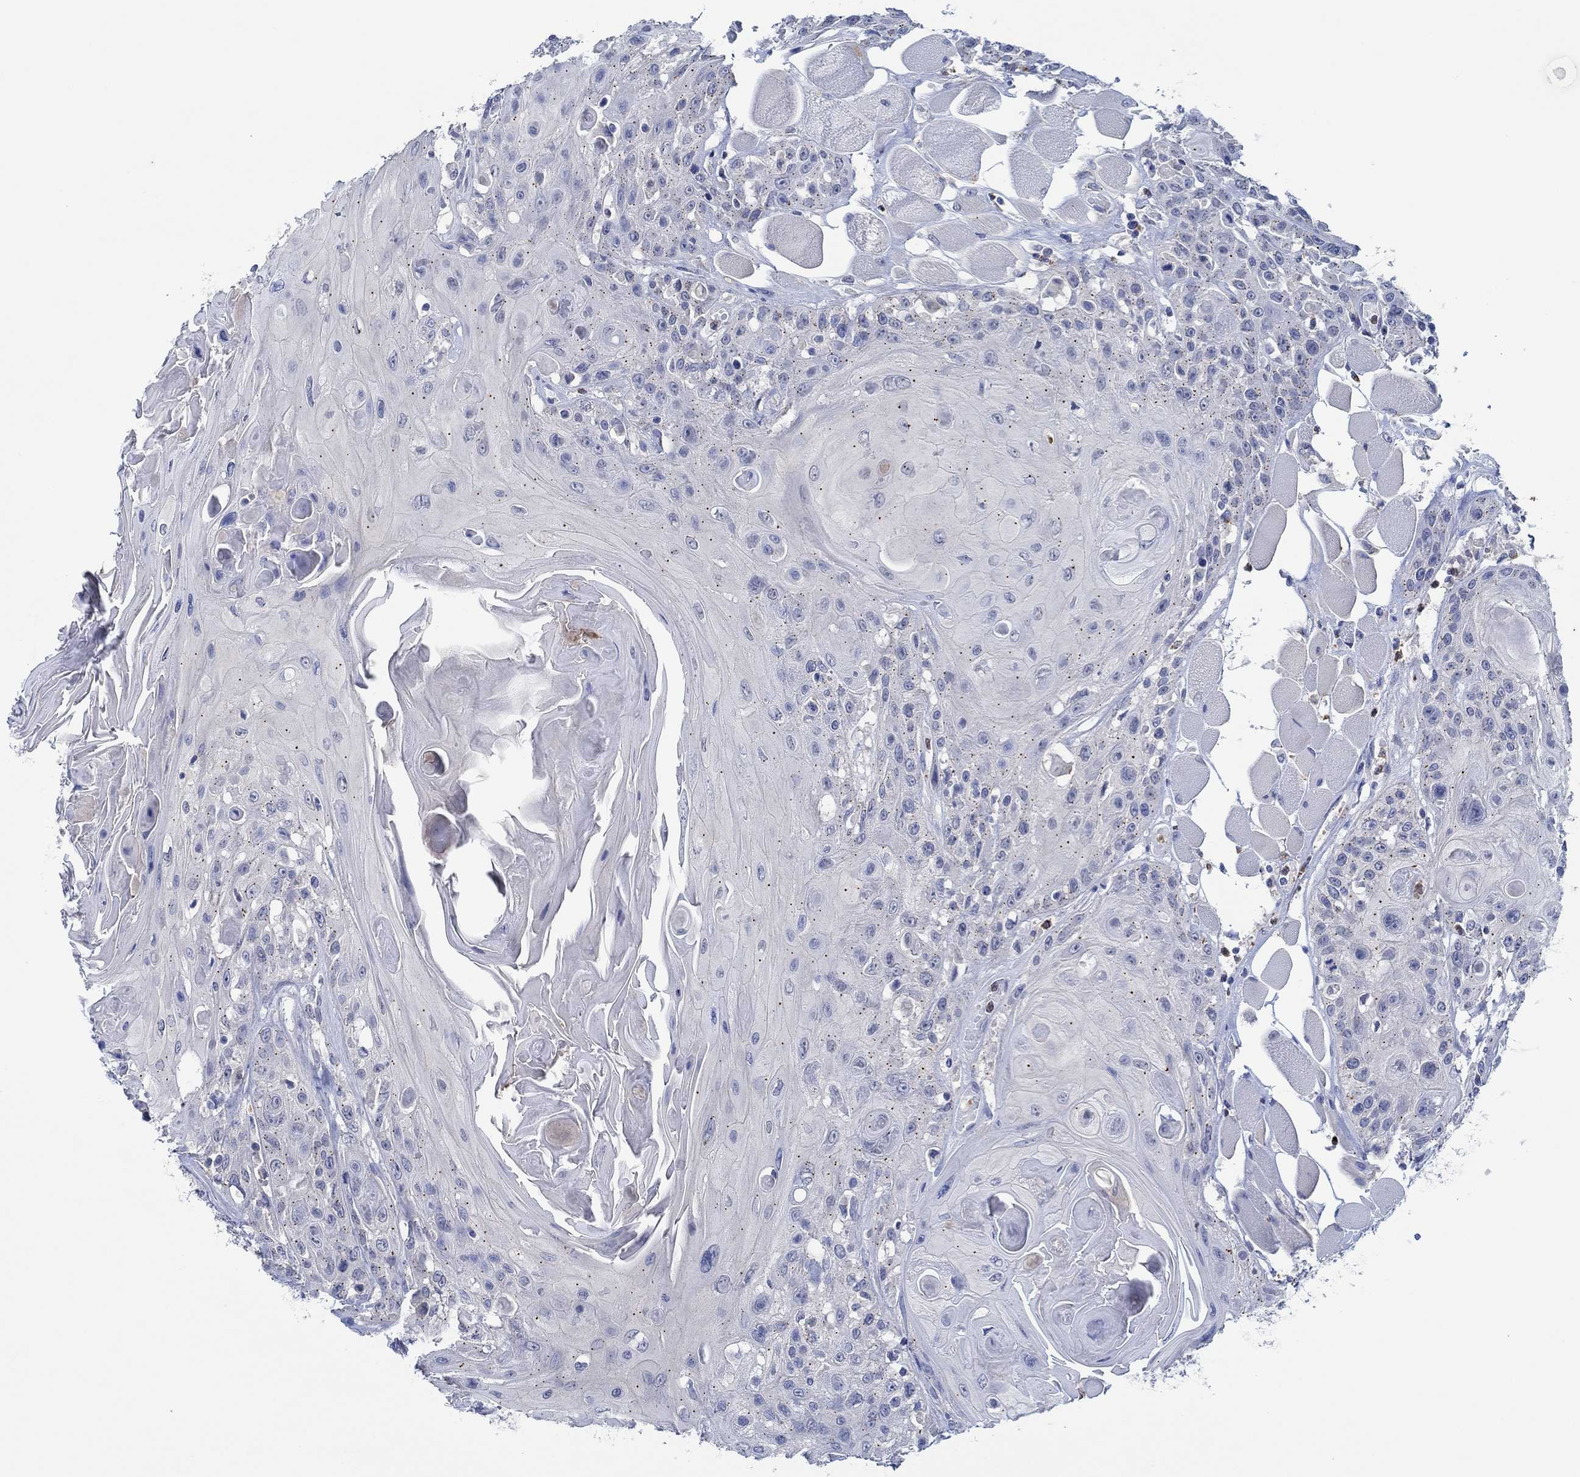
{"staining": {"intensity": "negative", "quantity": "none", "location": "none"}, "tissue": "head and neck cancer", "cell_type": "Tumor cells", "image_type": "cancer", "snomed": [{"axis": "morphology", "description": "Squamous cell carcinoma, NOS"}, {"axis": "topography", "description": "Head-Neck"}], "caption": "IHC image of head and neck cancer stained for a protein (brown), which shows no expression in tumor cells.", "gene": "CPM", "patient": {"sex": "female", "age": 59}}